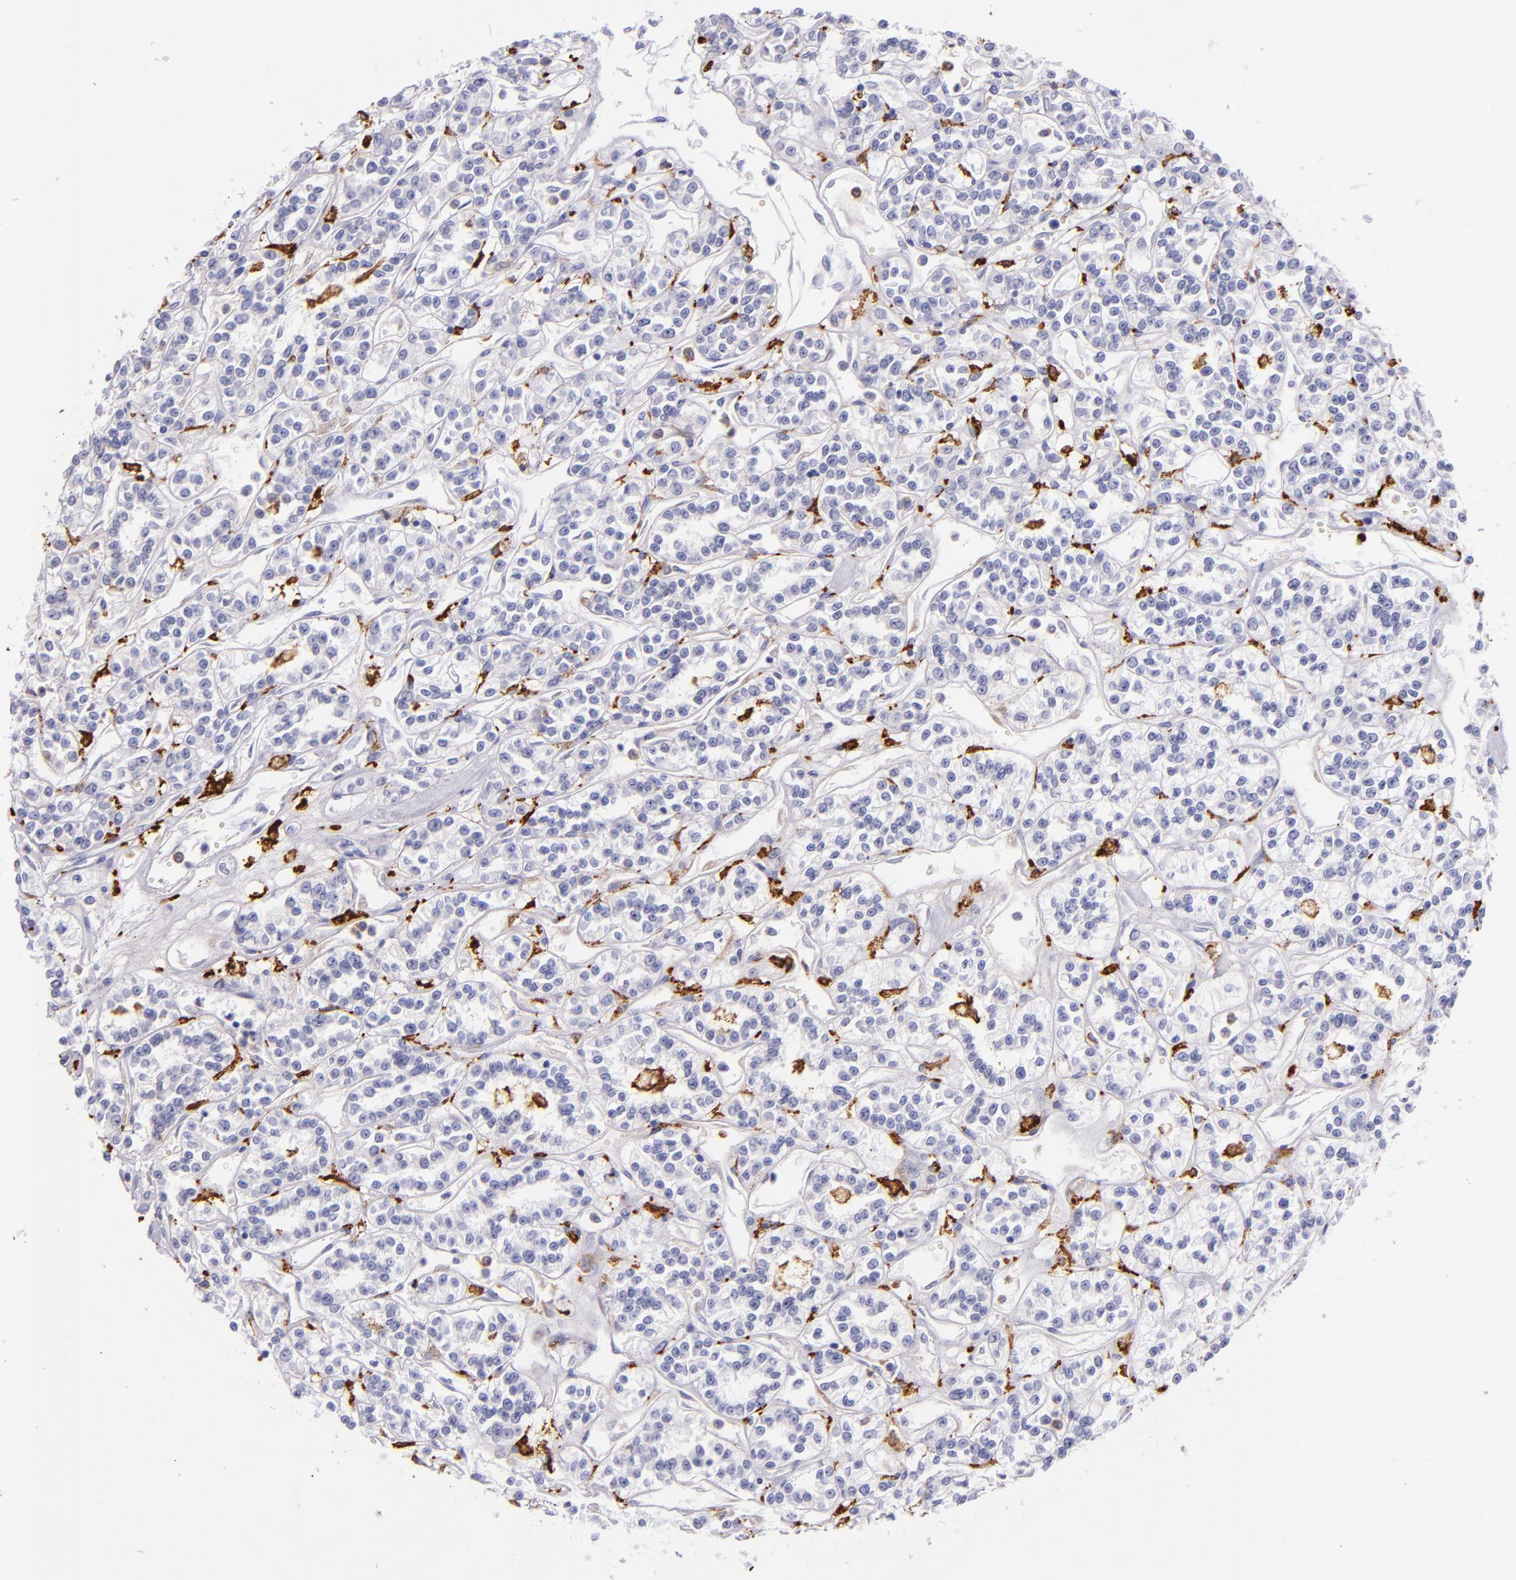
{"staining": {"intensity": "negative", "quantity": "none", "location": "none"}, "tissue": "renal cancer", "cell_type": "Tumor cells", "image_type": "cancer", "snomed": [{"axis": "morphology", "description": "Adenocarcinoma, NOS"}, {"axis": "topography", "description": "Kidney"}], "caption": "IHC micrograph of neoplastic tissue: human renal adenocarcinoma stained with DAB demonstrates no significant protein positivity in tumor cells.", "gene": "CD163", "patient": {"sex": "female", "age": 76}}